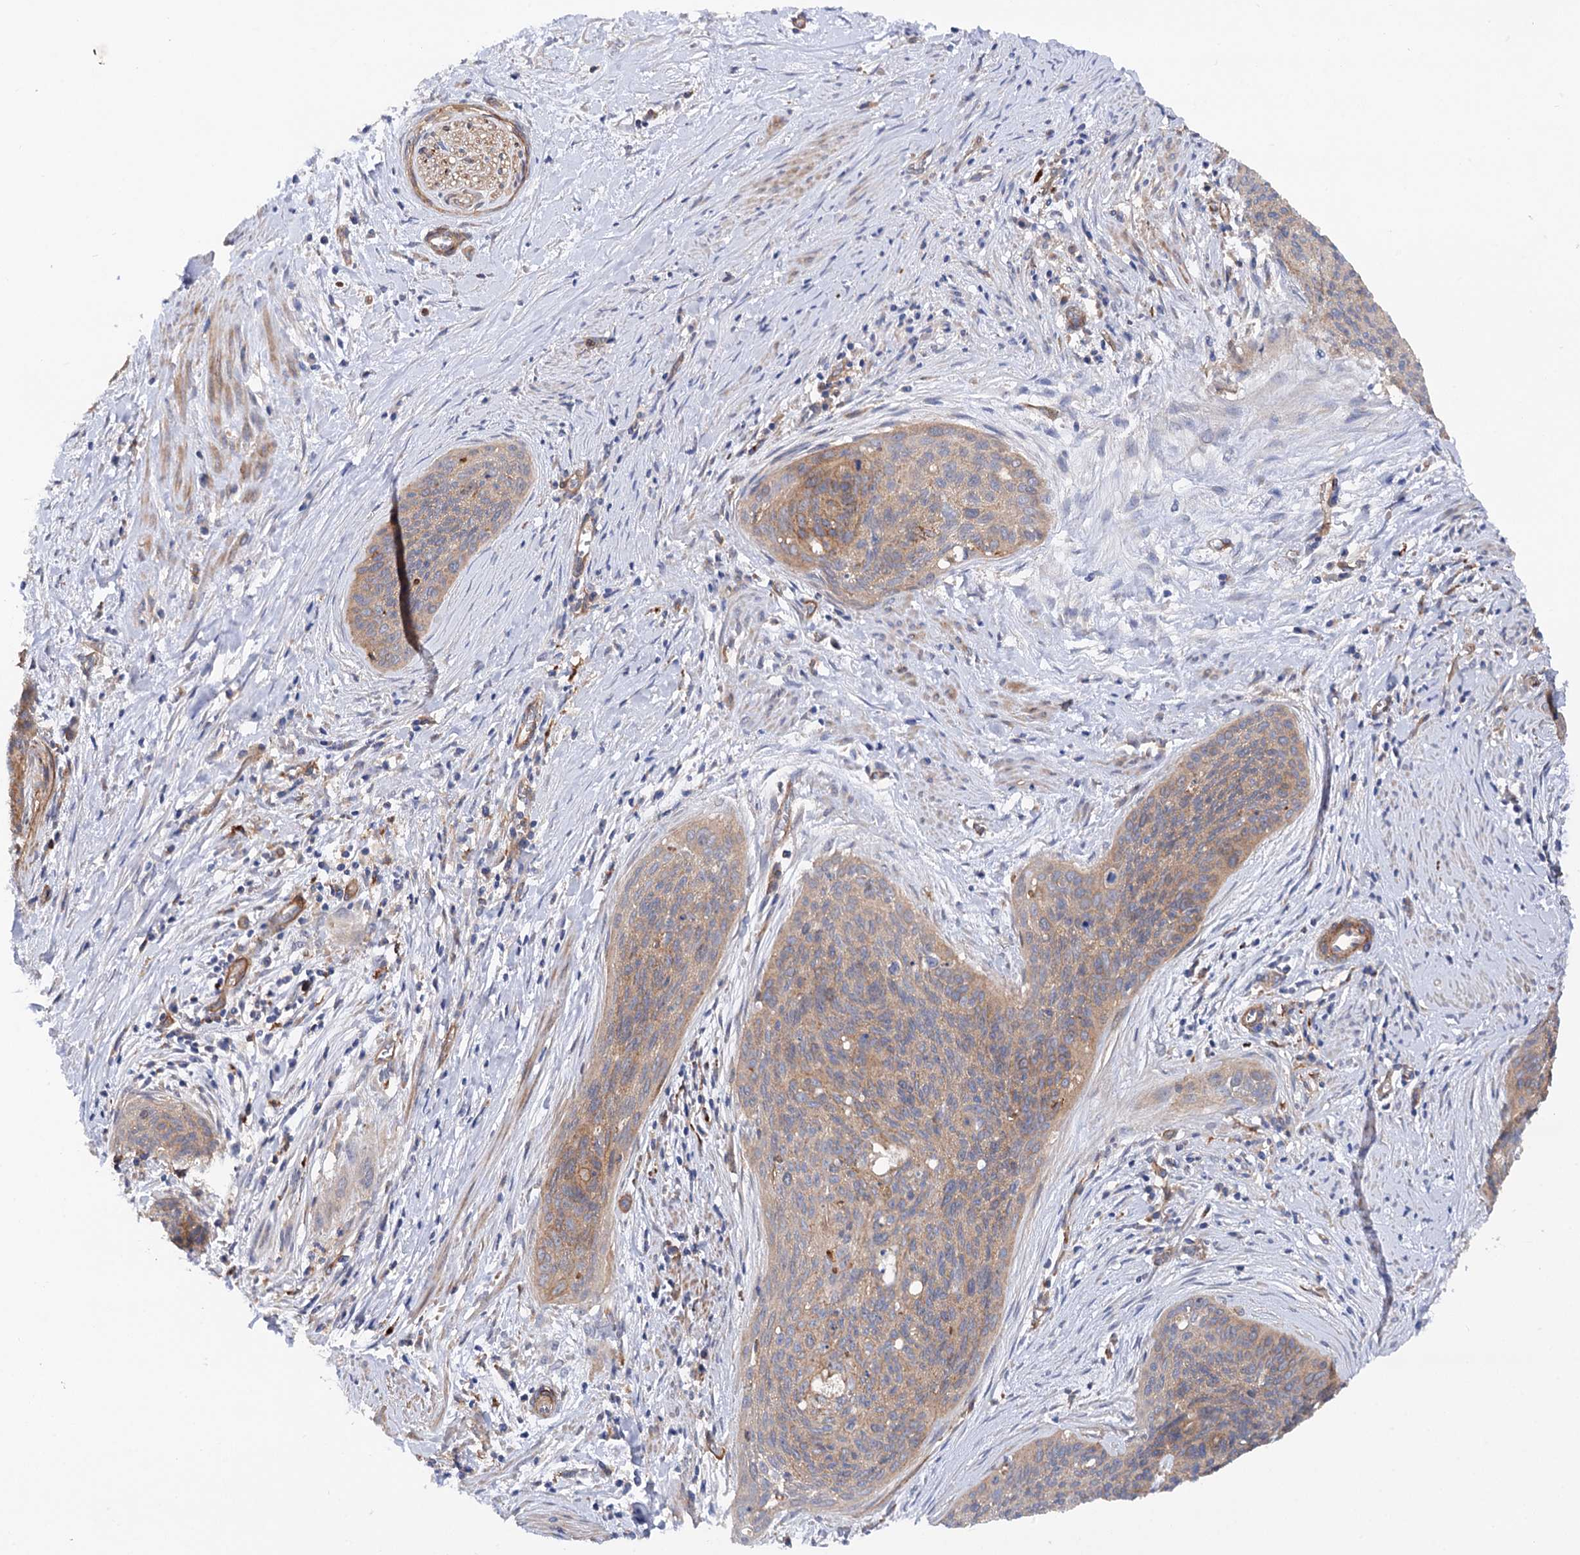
{"staining": {"intensity": "weak", "quantity": "<25%", "location": "cytoplasmic/membranous"}, "tissue": "cervical cancer", "cell_type": "Tumor cells", "image_type": "cancer", "snomed": [{"axis": "morphology", "description": "Squamous cell carcinoma, NOS"}, {"axis": "topography", "description": "Cervix"}], "caption": "Tumor cells are negative for protein expression in human cervical cancer (squamous cell carcinoma).", "gene": "CSAD", "patient": {"sex": "female", "age": 55}}